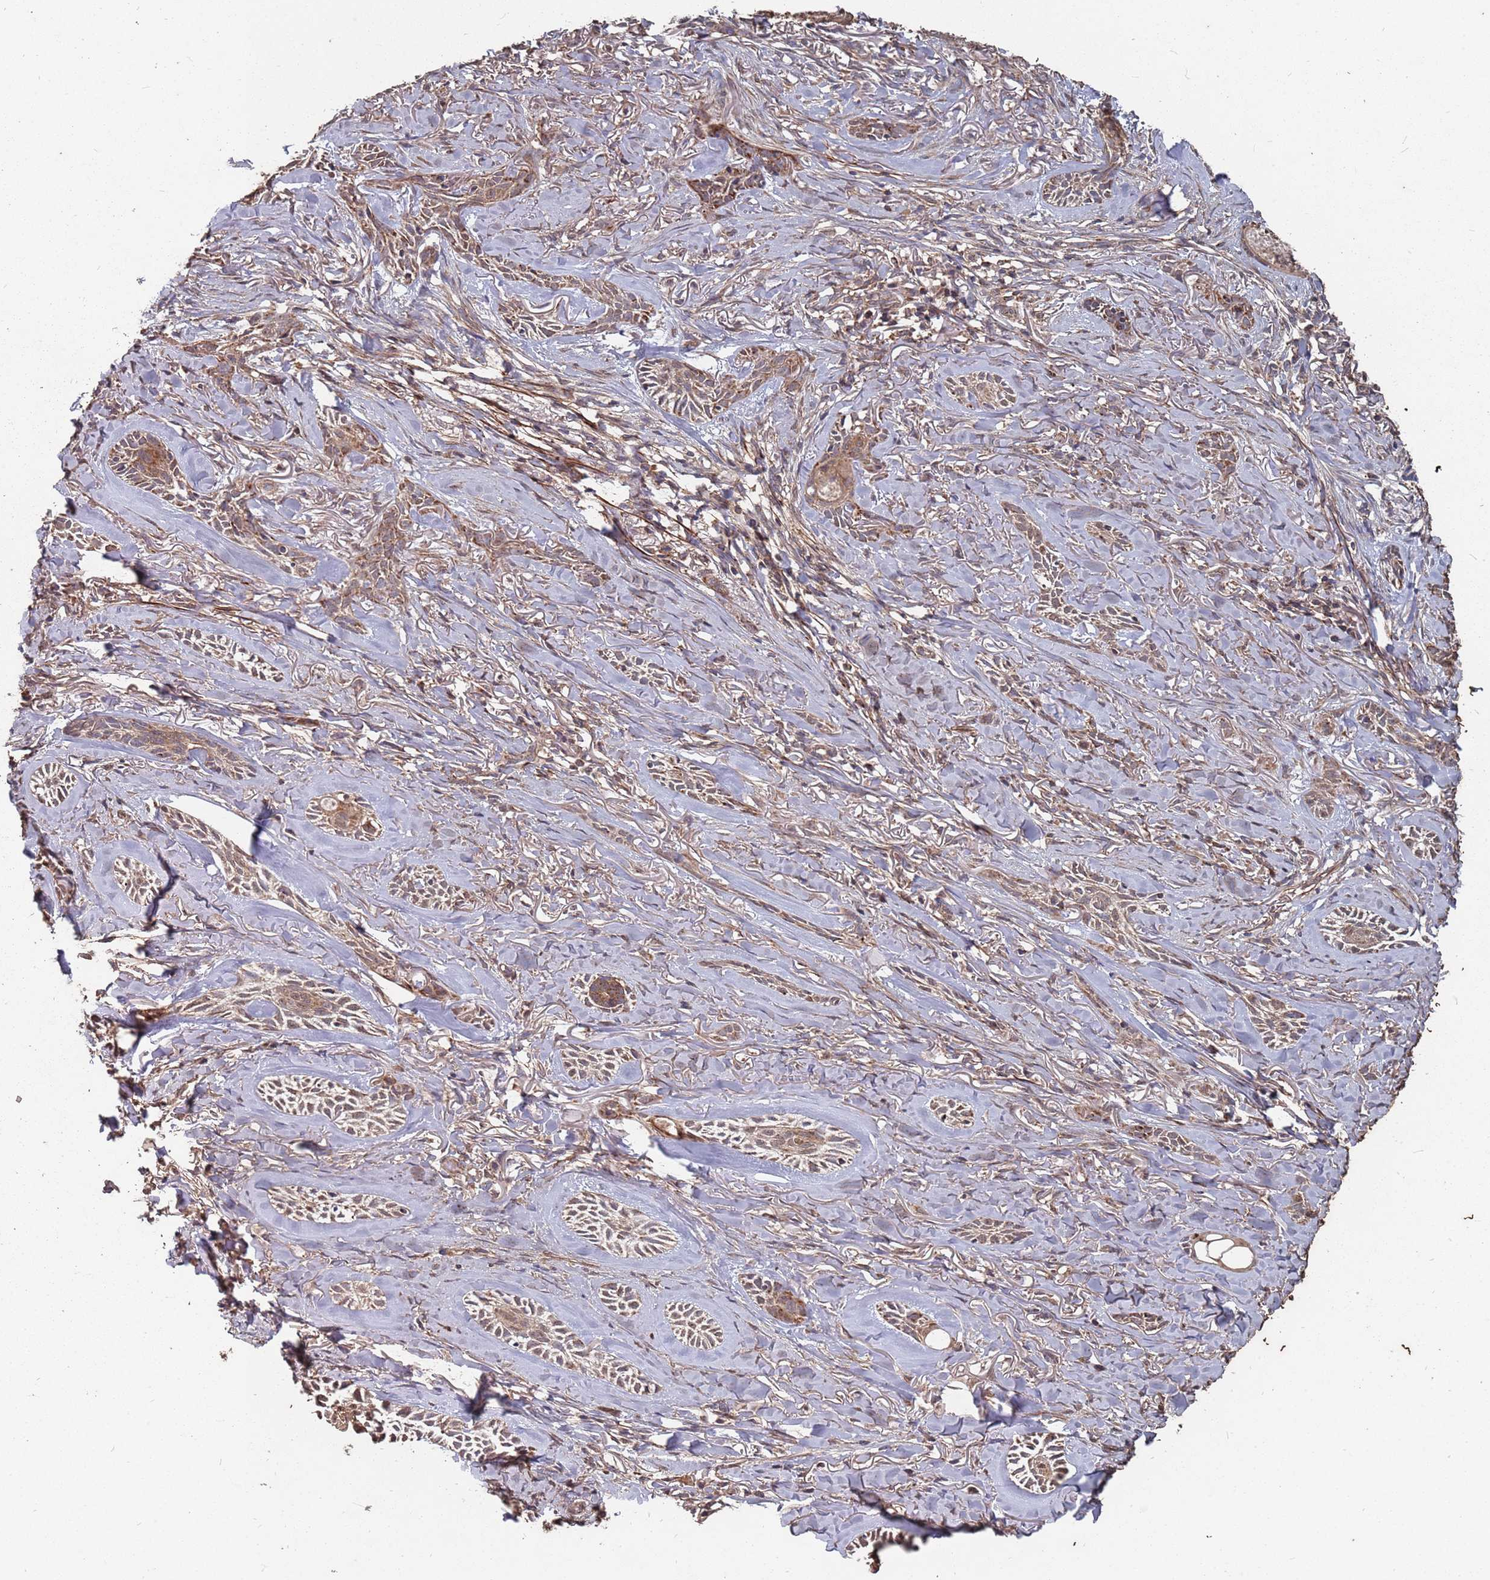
{"staining": {"intensity": "moderate", "quantity": ">75%", "location": "cytoplasmic/membranous"}, "tissue": "skin cancer", "cell_type": "Tumor cells", "image_type": "cancer", "snomed": [{"axis": "morphology", "description": "Basal cell carcinoma"}, {"axis": "topography", "description": "Skin"}], "caption": "Skin cancer (basal cell carcinoma) stained for a protein (brown) reveals moderate cytoplasmic/membranous positive expression in approximately >75% of tumor cells.", "gene": "PRORP", "patient": {"sex": "female", "age": 59}}